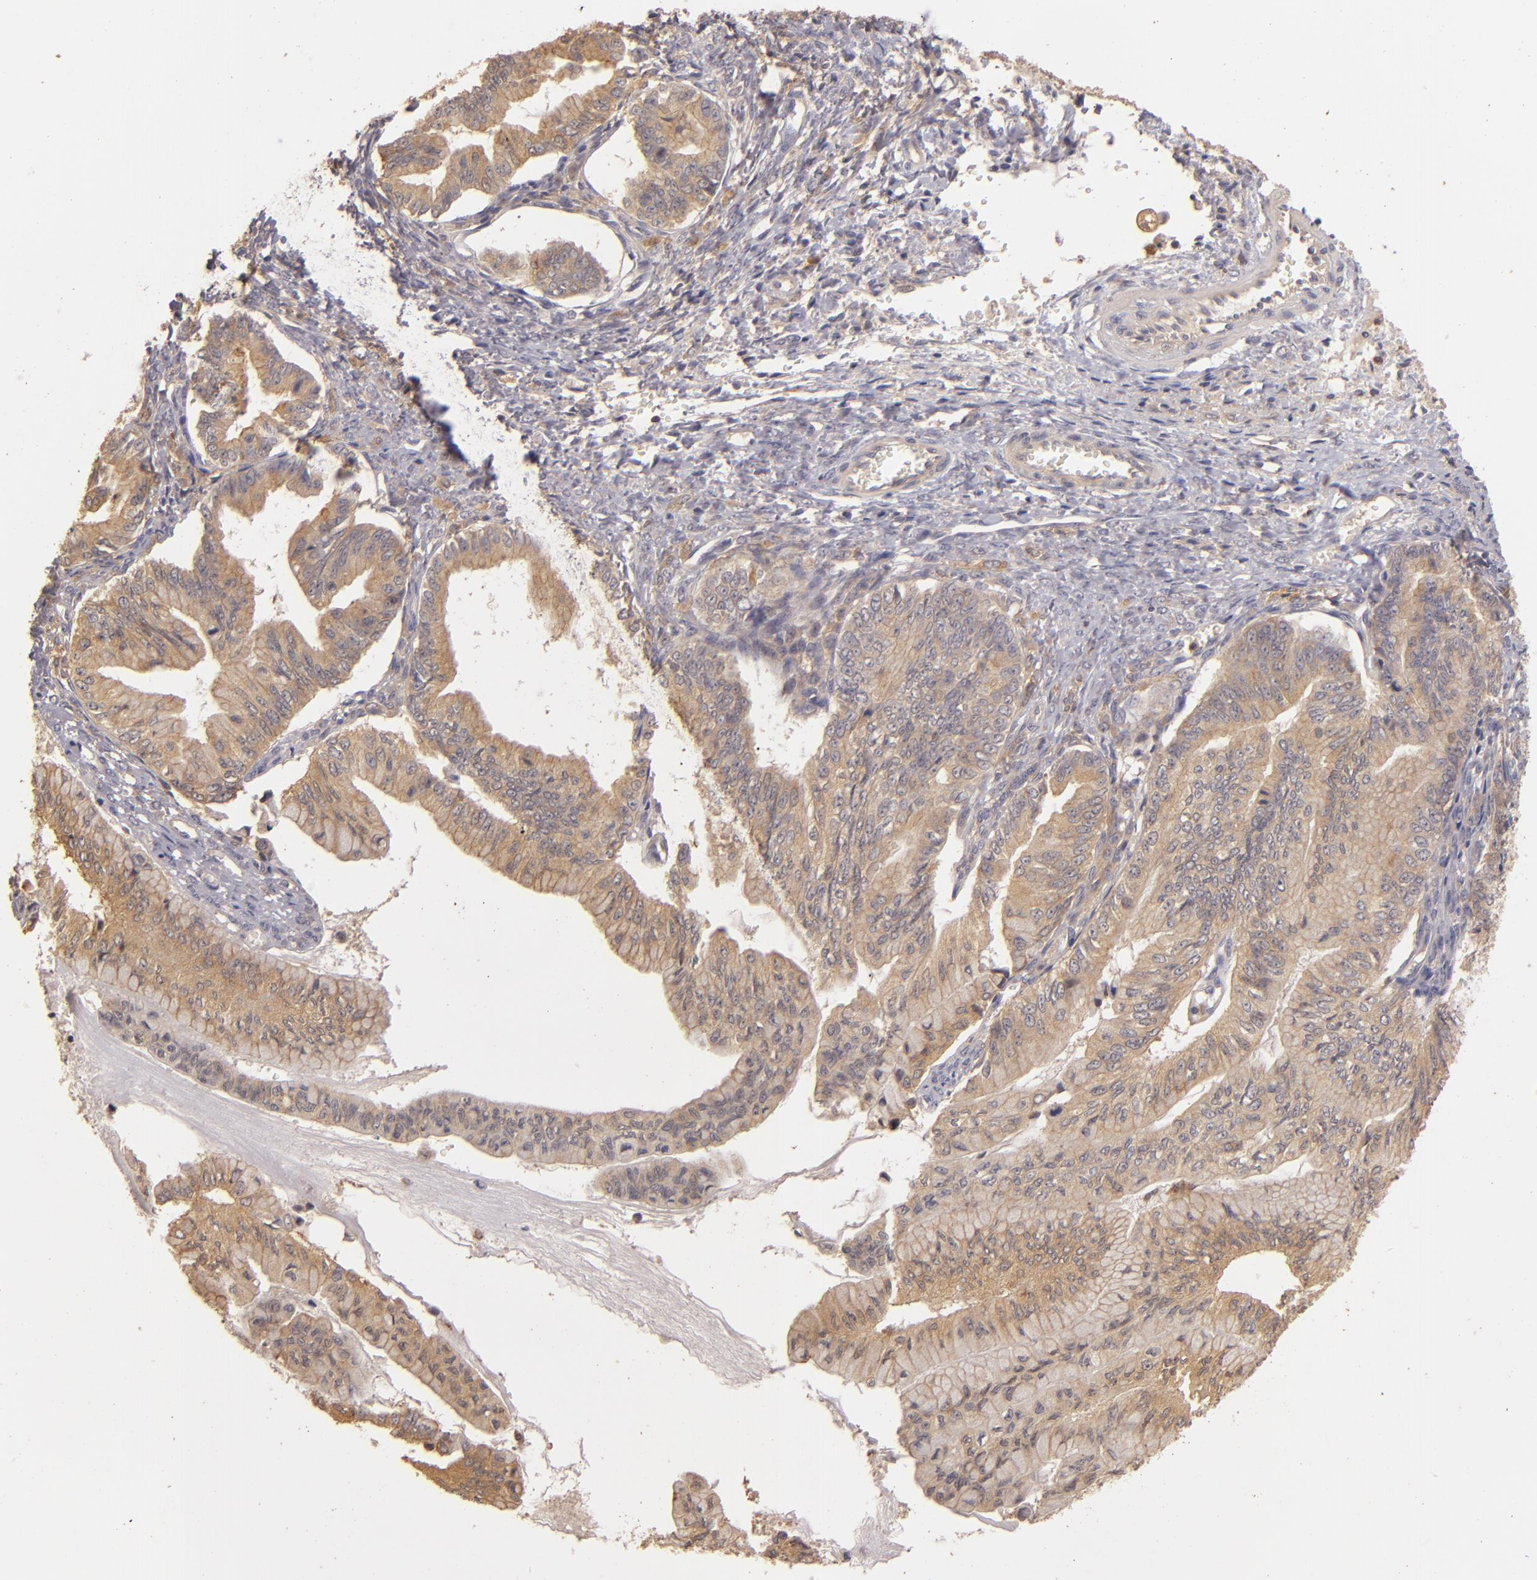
{"staining": {"intensity": "strong", "quantity": ">75%", "location": "cytoplasmic/membranous"}, "tissue": "ovarian cancer", "cell_type": "Tumor cells", "image_type": "cancer", "snomed": [{"axis": "morphology", "description": "Cystadenocarcinoma, mucinous, NOS"}, {"axis": "topography", "description": "Ovary"}], "caption": "An immunohistochemistry (IHC) histopathology image of tumor tissue is shown. Protein staining in brown highlights strong cytoplasmic/membranous positivity in mucinous cystadenocarcinoma (ovarian) within tumor cells. The protein of interest is shown in brown color, while the nuclei are stained blue.", "gene": "PRKCD", "patient": {"sex": "female", "age": 36}}